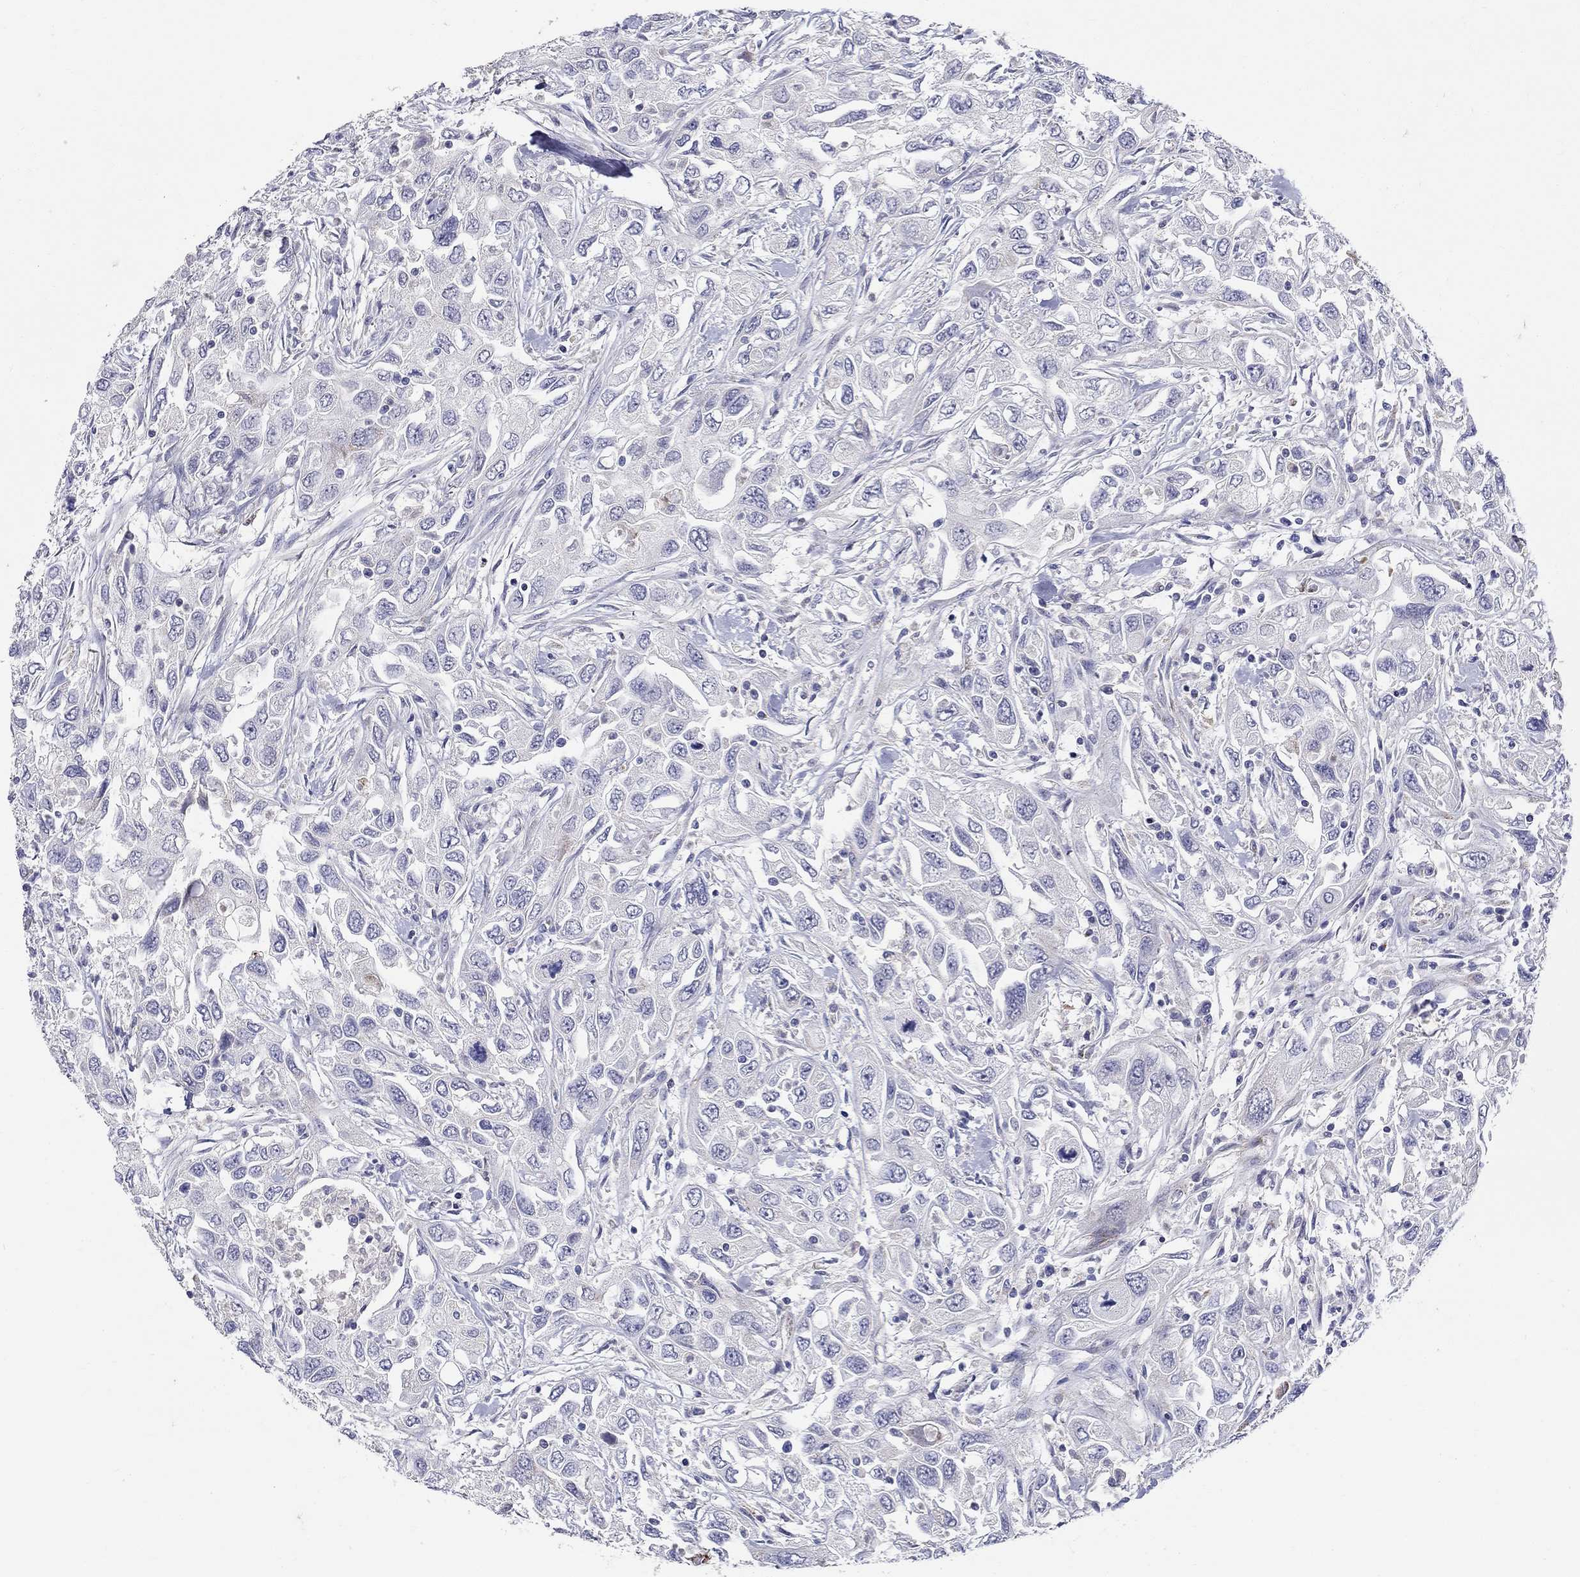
{"staining": {"intensity": "negative", "quantity": "none", "location": "none"}, "tissue": "urothelial cancer", "cell_type": "Tumor cells", "image_type": "cancer", "snomed": [{"axis": "morphology", "description": "Urothelial carcinoma, High grade"}, {"axis": "topography", "description": "Urinary bladder"}], "caption": "High power microscopy micrograph of an immunohistochemistry (IHC) micrograph of urothelial cancer, revealing no significant staining in tumor cells. (Stains: DAB (3,3'-diaminobenzidine) immunohistochemistry (IHC) with hematoxylin counter stain, Microscopy: brightfield microscopy at high magnification).", "gene": "HMX2", "patient": {"sex": "male", "age": 76}}